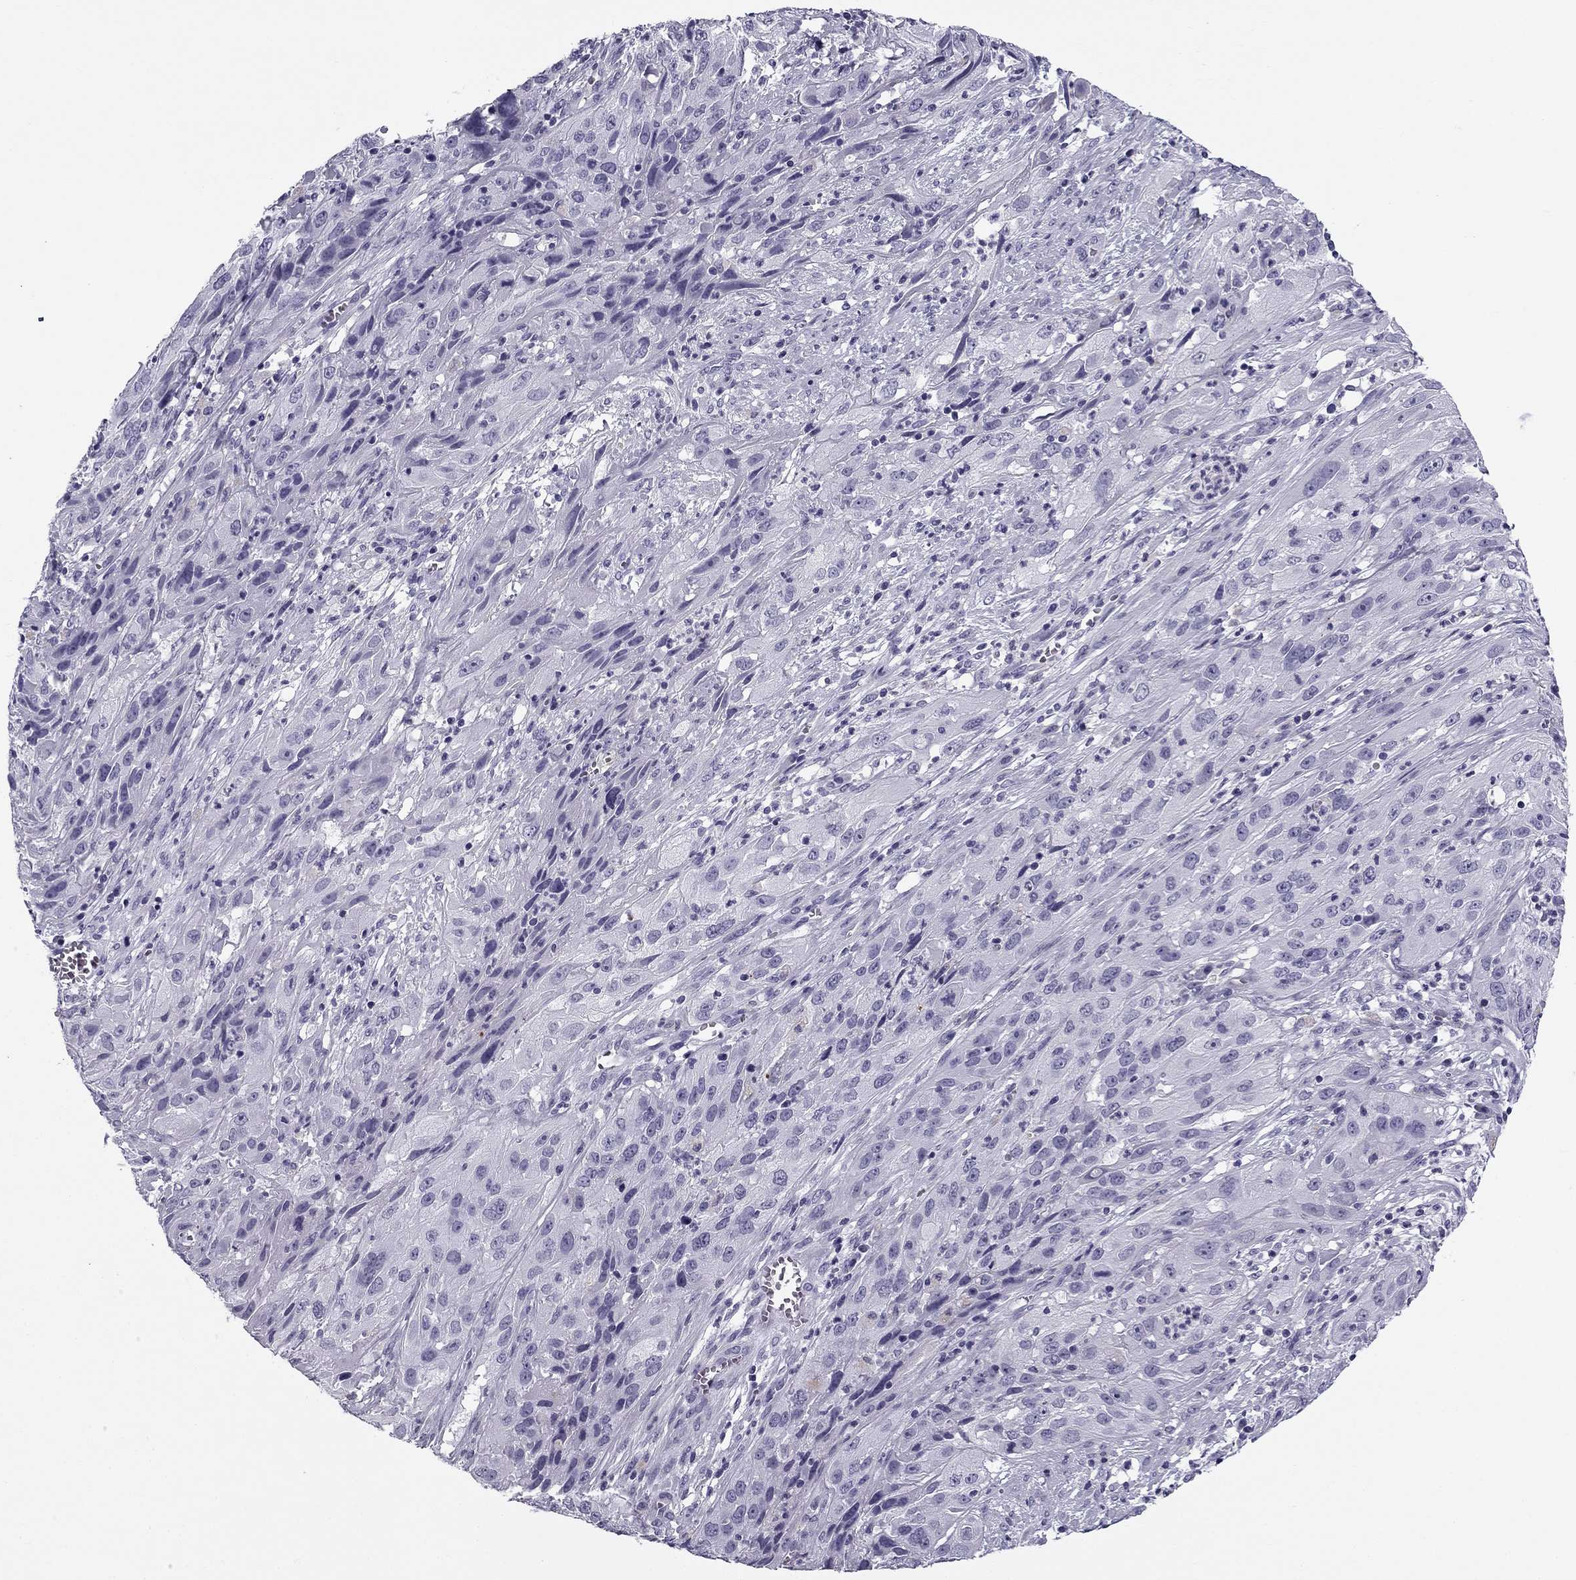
{"staining": {"intensity": "negative", "quantity": "none", "location": "none"}, "tissue": "cervical cancer", "cell_type": "Tumor cells", "image_type": "cancer", "snomed": [{"axis": "morphology", "description": "Squamous cell carcinoma, NOS"}, {"axis": "topography", "description": "Cervix"}], "caption": "The micrograph reveals no staining of tumor cells in cervical cancer (squamous cell carcinoma). Brightfield microscopy of immunohistochemistry (IHC) stained with DAB (brown) and hematoxylin (blue), captured at high magnification.", "gene": "MC5R", "patient": {"sex": "female", "age": 32}}